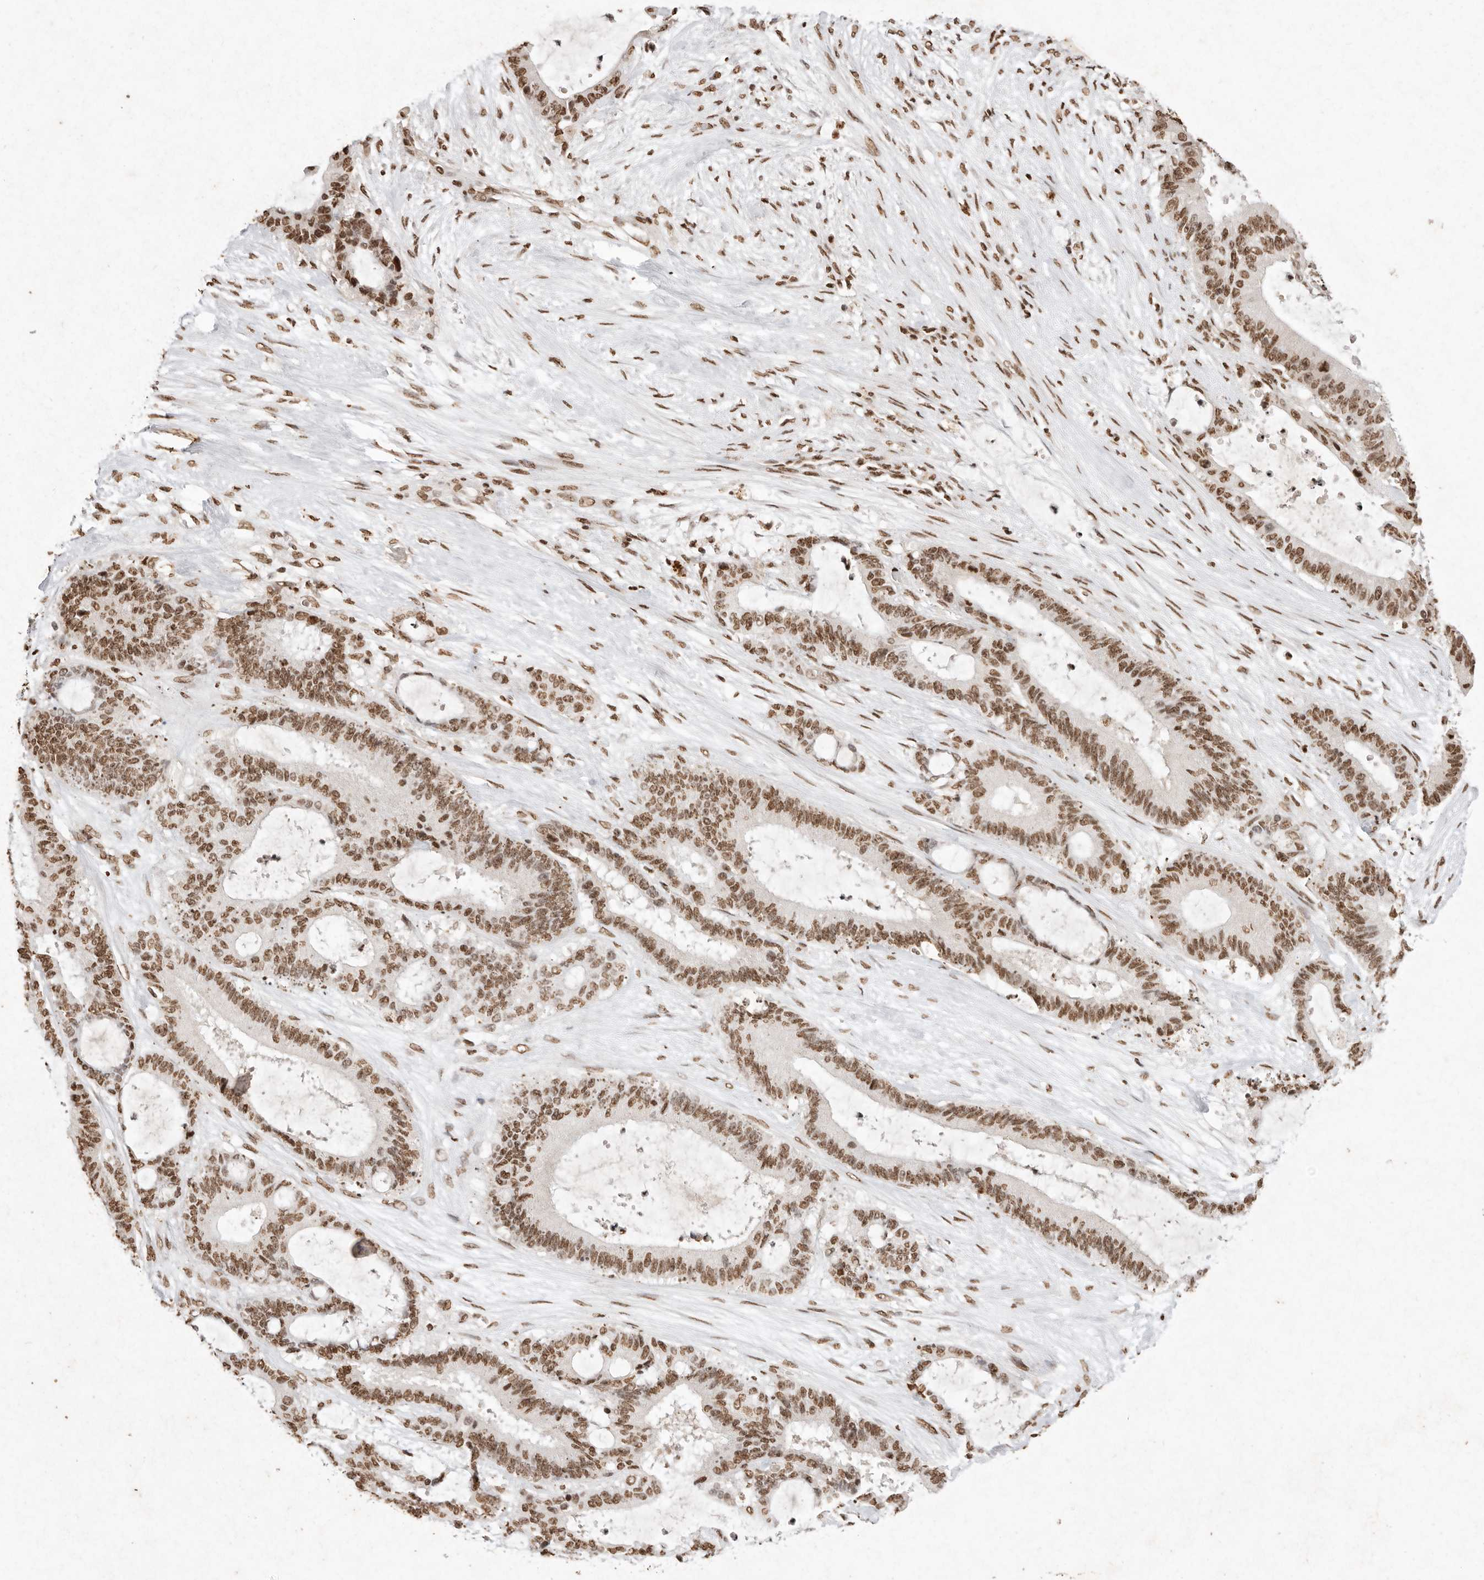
{"staining": {"intensity": "moderate", "quantity": ">75%", "location": "nuclear"}, "tissue": "liver cancer", "cell_type": "Tumor cells", "image_type": "cancer", "snomed": [{"axis": "morphology", "description": "Normal tissue, NOS"}, {"axis": "morphology", "description": "Cholangiocarcinoma"}, {"axis": "topography", "description": "Liver"}, {"axis": "topography", "description": "Peripheral nerve tissue"}], "caption": "Liver cholangiocarcinoma tissue displays moderate nuclear staining in approximately >75% of tumor cells, visualized by immunohistochemistry. The staining was performed using DAB (3,3'-diaminobenzidine) to visualize the protein expression in brown, while the nuclei were stained in blue with hematoxylin (Magnification: 20x).", "gene": "NKX3-2", "patient": {"sex": "female", "age": 73}}